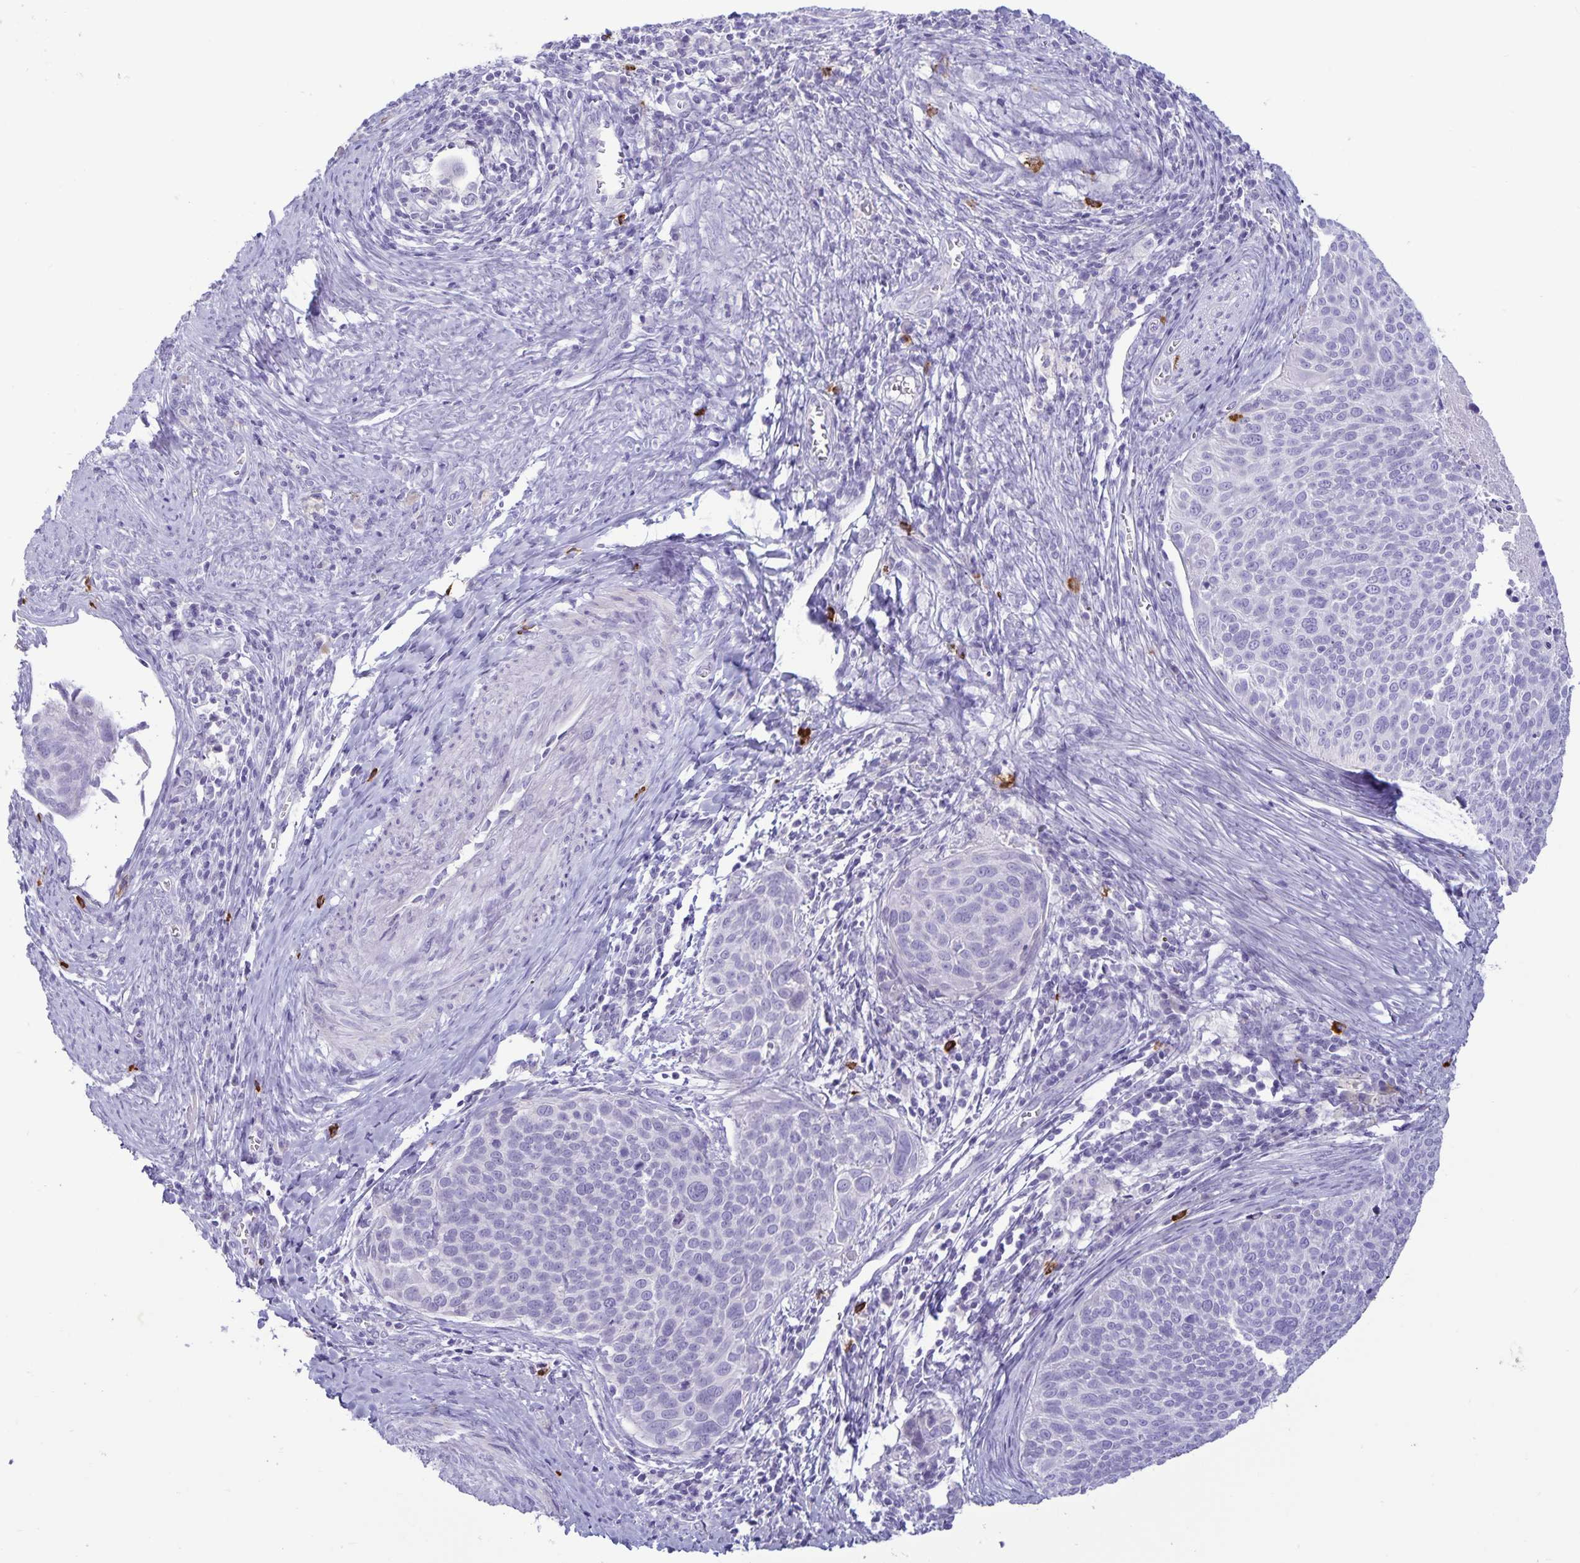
{"staining": {"intensity": "negative", "quantity": "none", "location": "none"}, "tissue": "cervical cancer", "cell_type": "Tumor cells", "image_type": "cancer", "snomed": [{"axis": "morphology", "description": "Squamous cell carcinoma, NOS"}, {"axis": "topography", "description": "Cervix"}], "caption": "An IHC micrograph of cervical cancer is shown. There is no staining in tumor cells of cervical cancer.", "gene": "IBTK", "patient": {"sex": "female", "age": 39}}